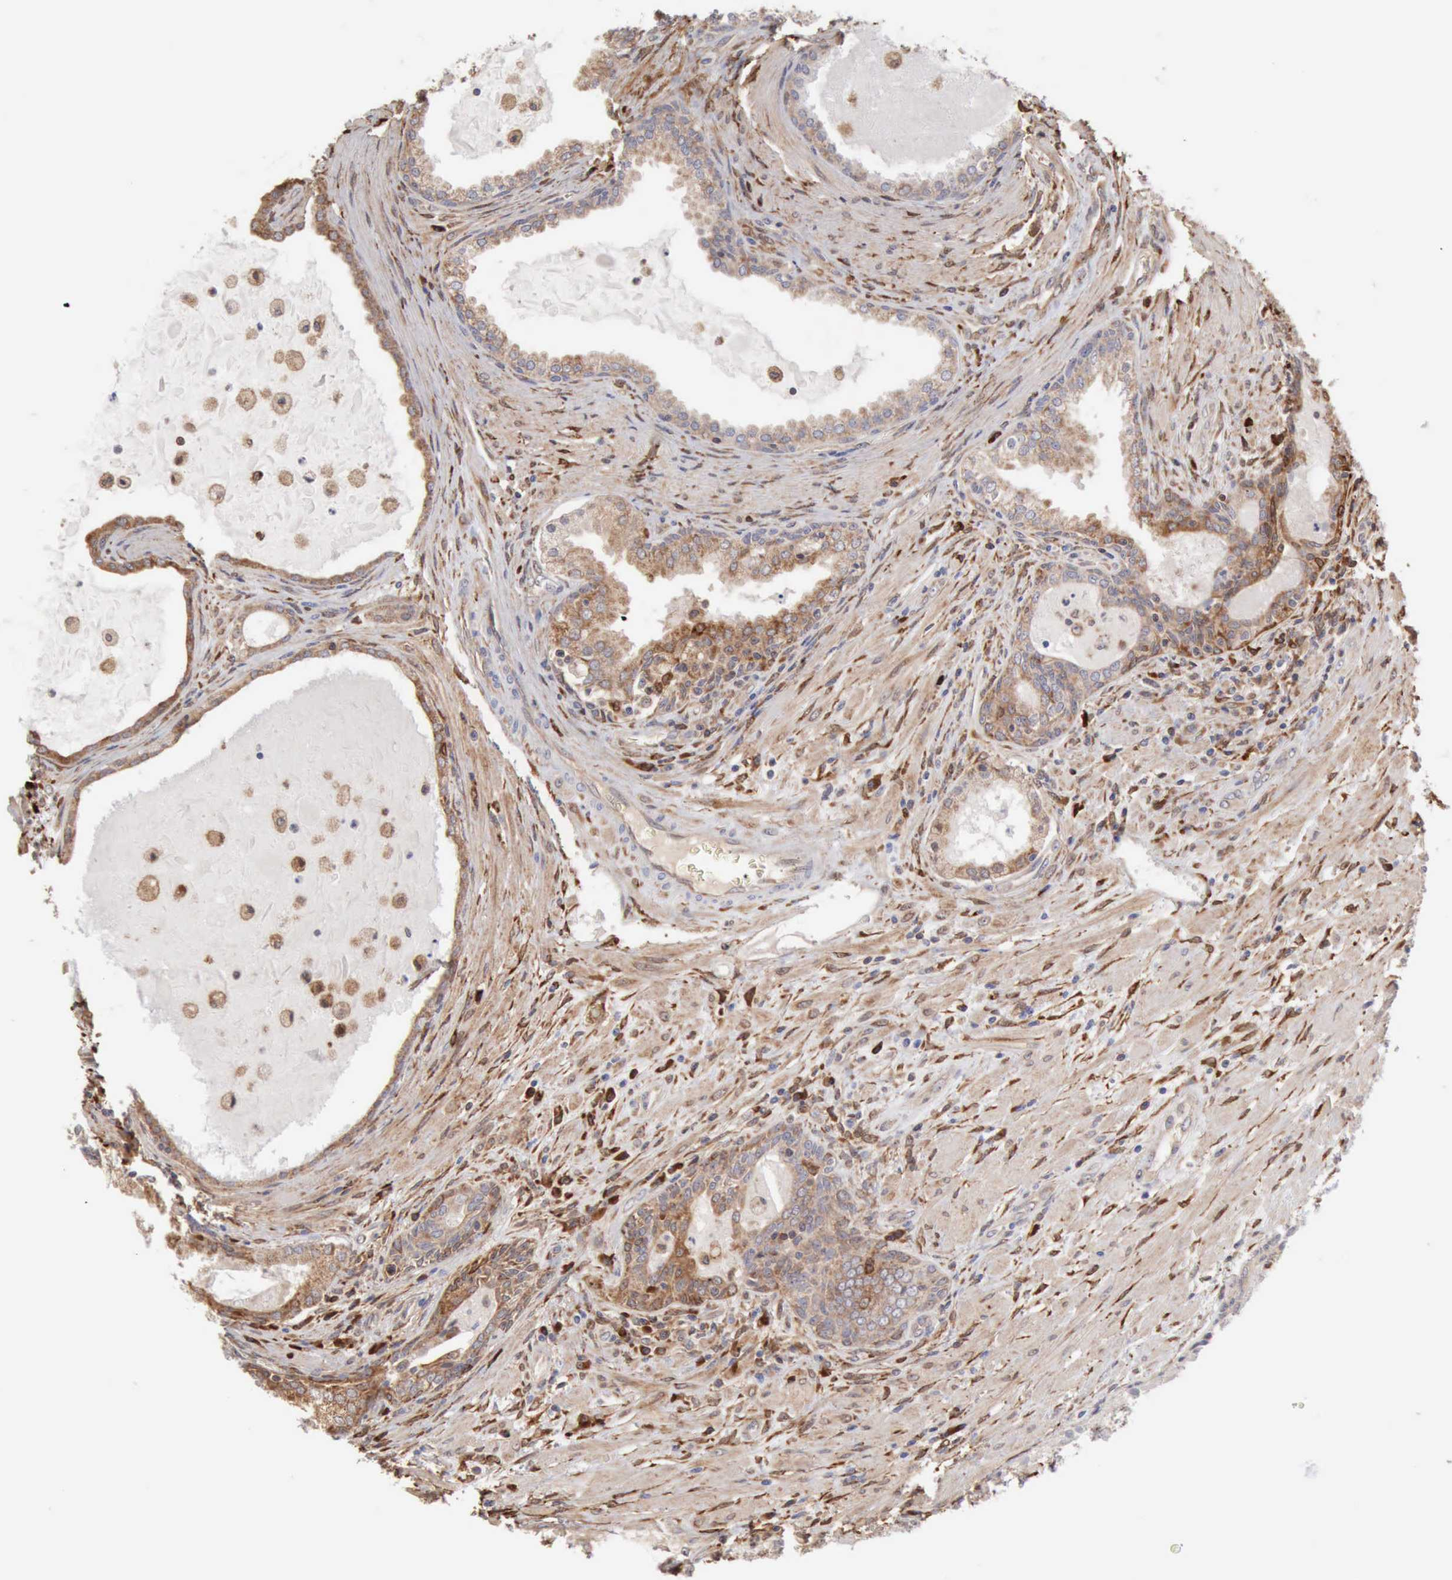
{"staining": {"intensity": "weak", "quantity": ">75%", "location": "cytoplasmic/membranous"}, "tissue": "prostate cancer", "cell_type": "Tumor cells", "image_type": "cancer", "snomed": [{"axis": "morphology", "description": "Adenocarcinoma, Medium grade"}, {"axis": "topography", "description": "Prostate"}], "caption": "Prostate cancer (adenocarcinoma (medium-grade)) was stained to show a protein in brown. There is low levels of weak cytoplasmic/membranous staining in about >75% of tumor cells.", "gene": "APOL2", "patient": {"sex": "male", "age": 70}}